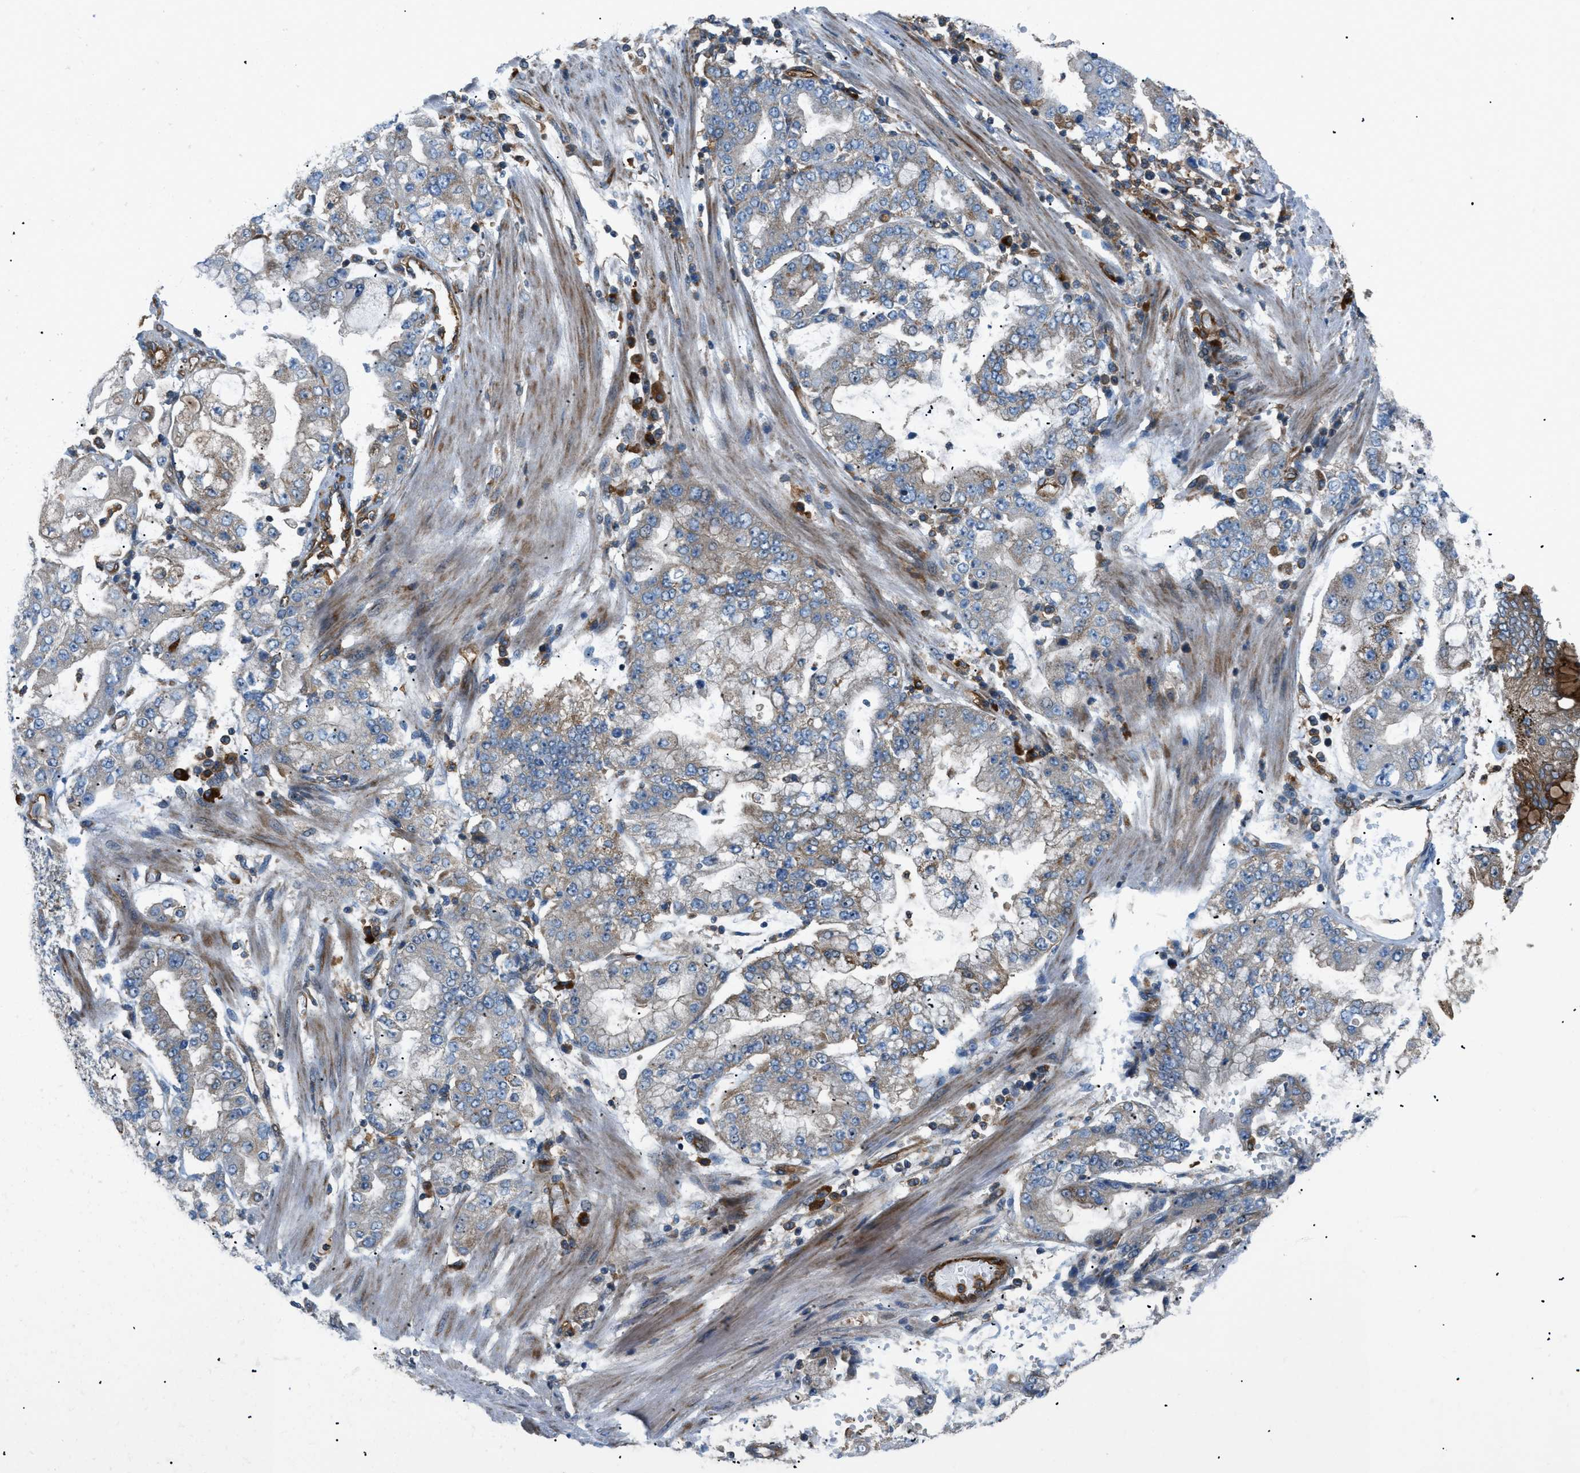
{"staining": {"intensity": "moderate", "quantity": "<25%", "location": "cytoplasmic/membranous"}, "tissue": "stomach cancer", "cell_type": "Tumor cells", "image_type": "cancer", "snomed": [{"axis": "morphology", "description": "Adenocarcinoma, NOS"}, {"axis": "topography", "description": "Stomach"}], "caption": "Immunohistochemistry staining of stomach cancer (adenocarcinoma), which demonstrates low levels of moderate cytoplasmic/membranous positivity in about <25% of tumor cells indicating moderate cytoplasmic/membranous protein expression. The staining was performed using DAB (brown) for protein detection and nuclei were counterstained in hematoxylin (blue).", "gene": "ATP2A3", "patient": {"sex": "male", "age": 76}}